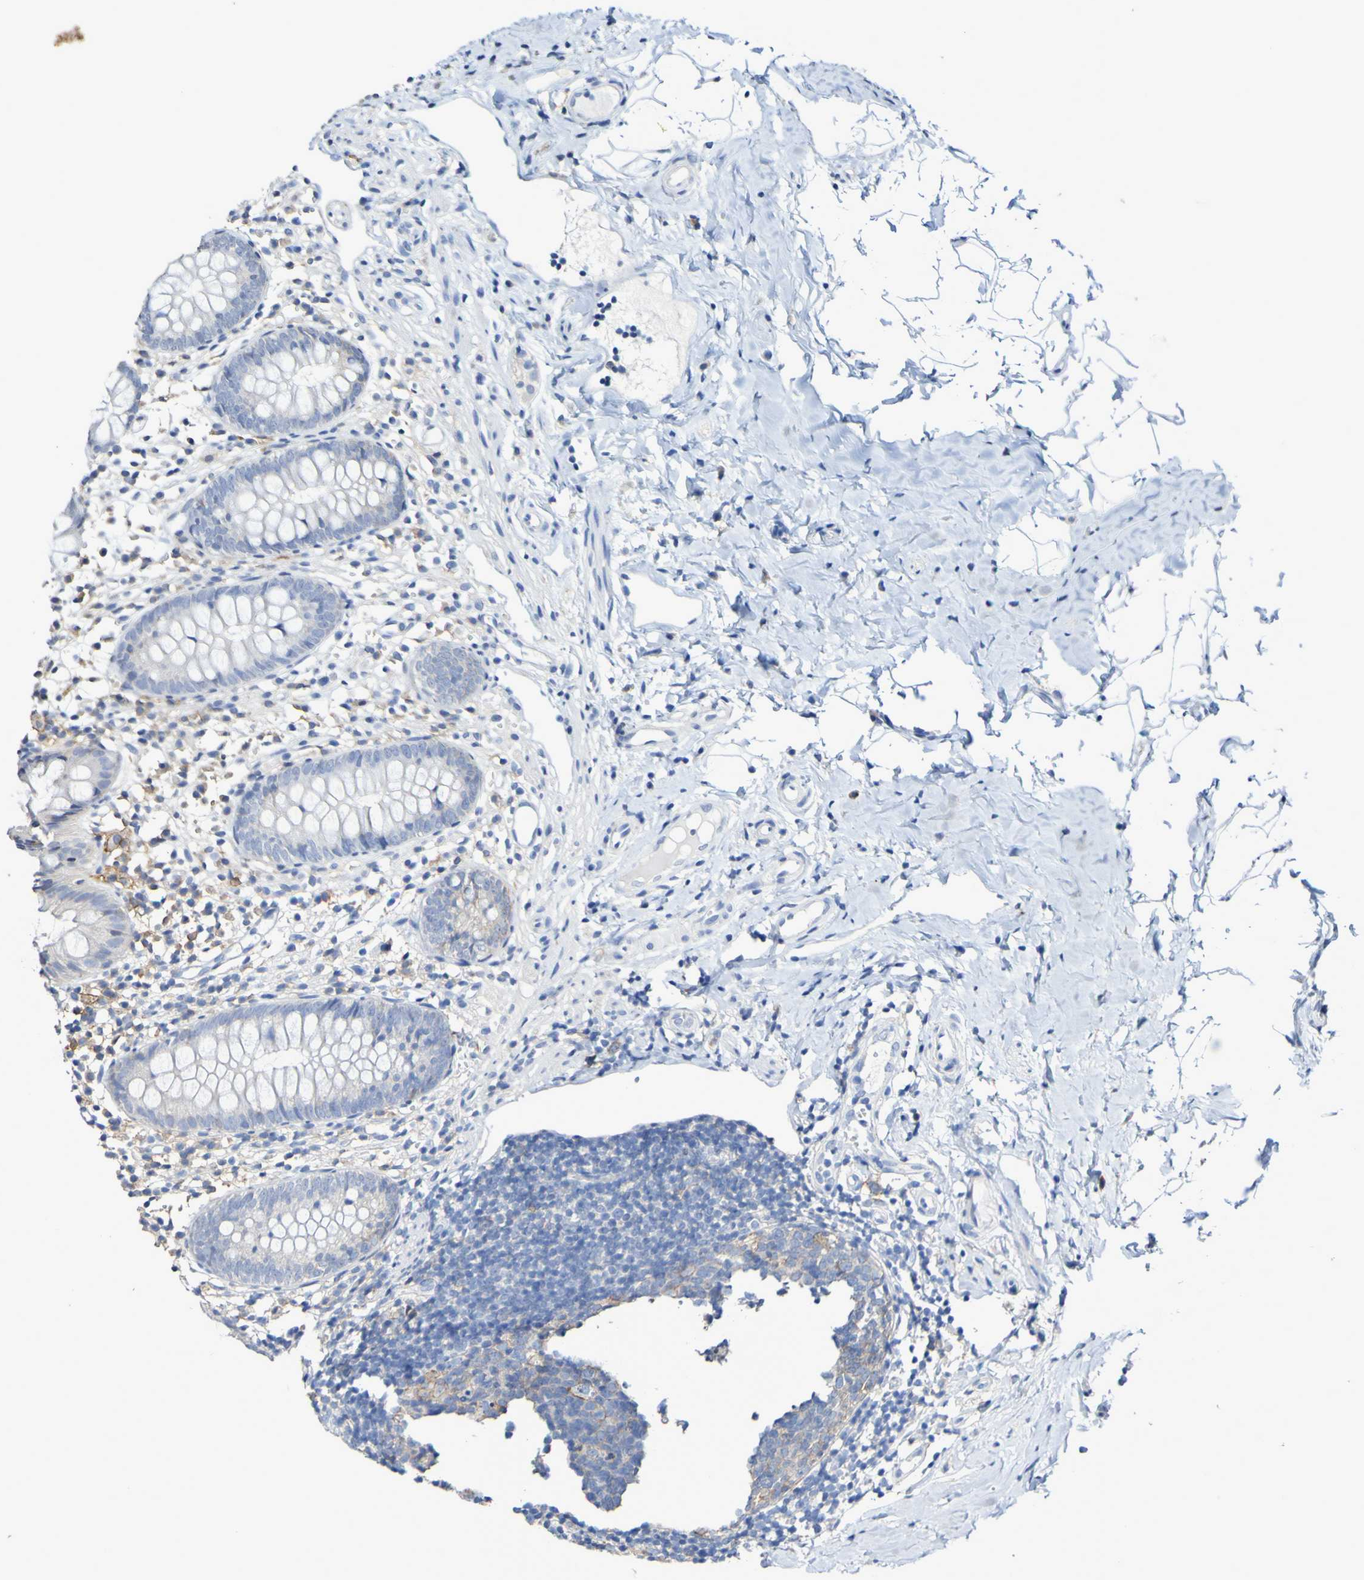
{"staining": {"intensity": "negative", "quantity": "none", "location": "none"}, "tissue": "appendix", "cell_type": "Glandular cells", "image_type": "normal", "snomed": [{"axis": "morphology", "description": "Normal tissue, NOS"}, {"axis": "topography", "description": "Appendix"}], "caption": "Glandular cells show no significant positivity in unremarkable appendix.", "gene": "SLC3A2", "patient": {"sex": "female", "age": 20}}